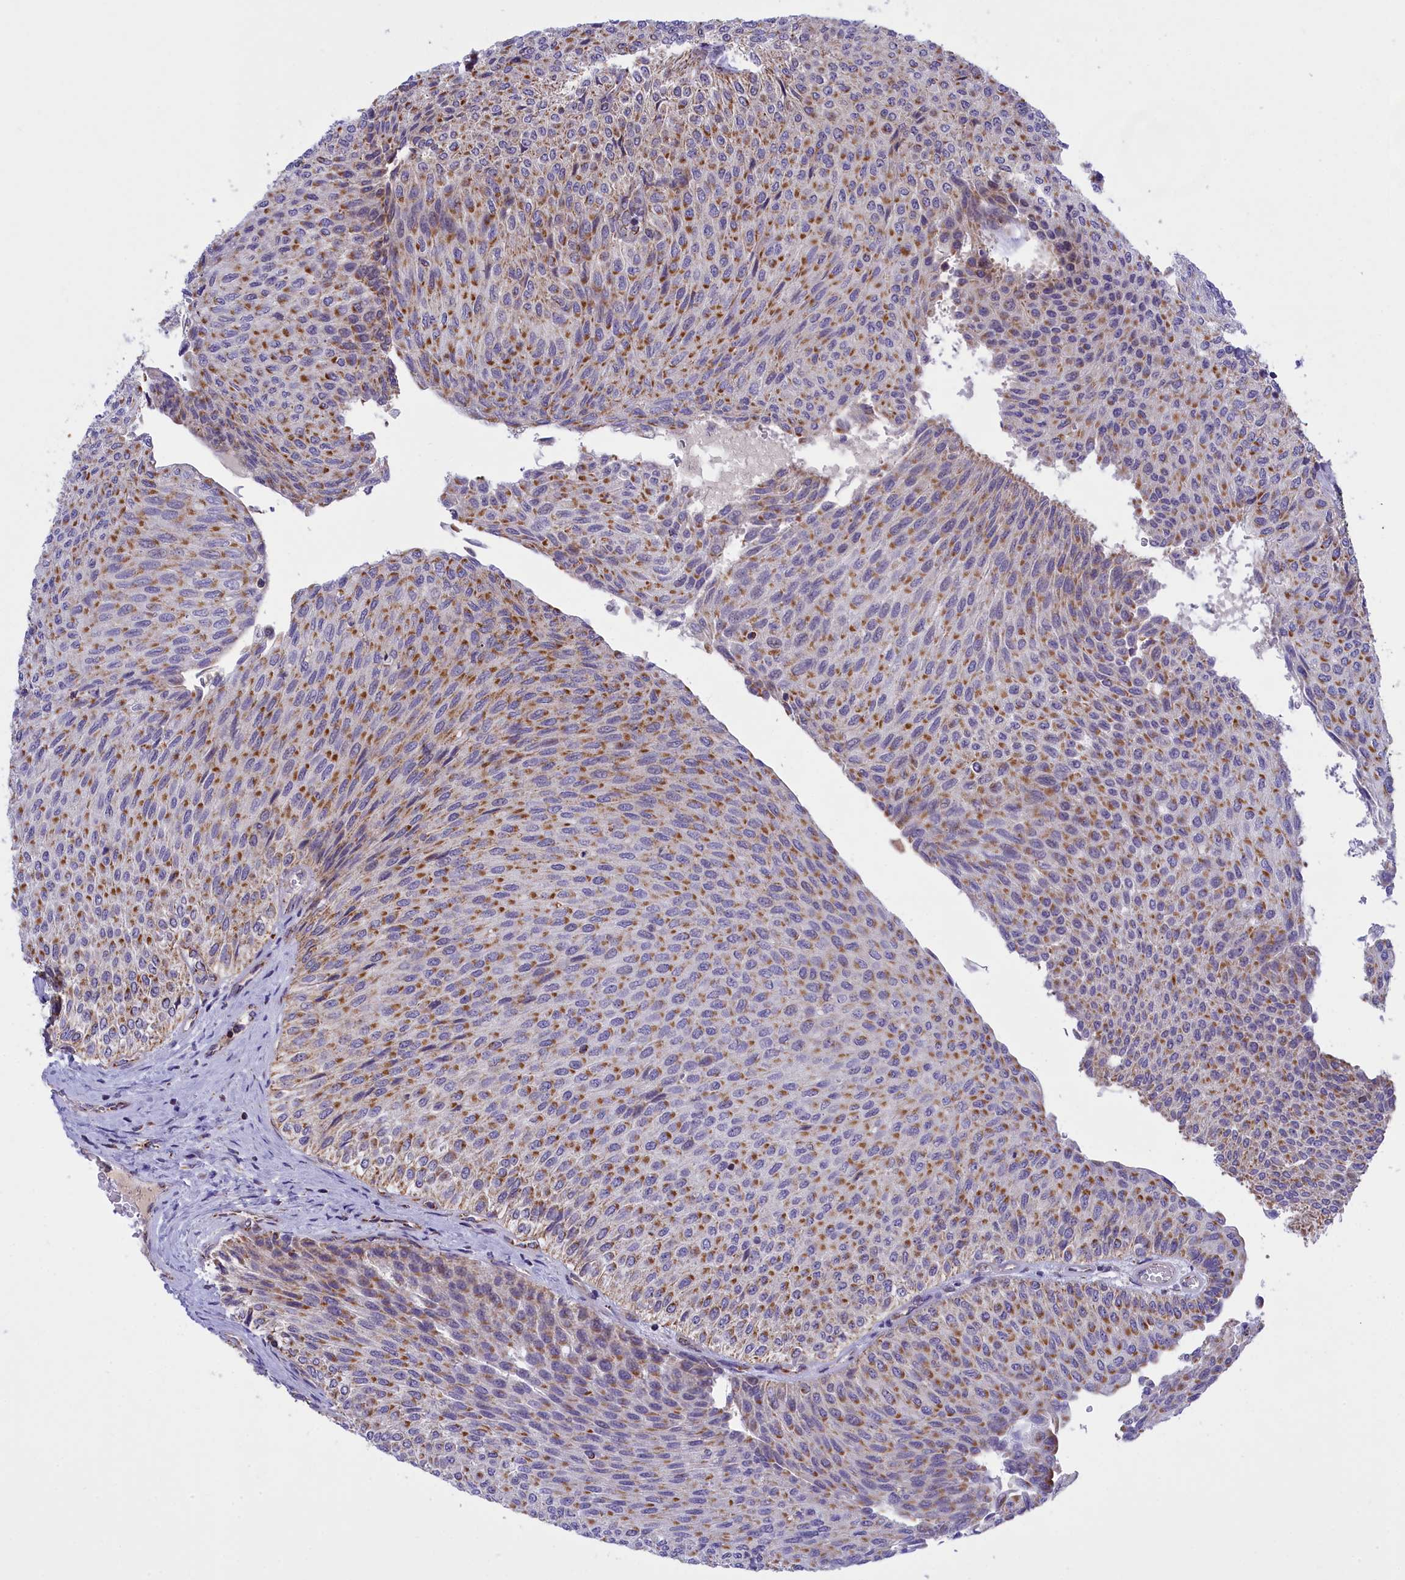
{"staining": {"intensity": "moderate", "quantity": ">75%", "location": "cytoplasmic/membranous"}, "tissue": "urothelial cancer", "cell_type": "Tumor cells", "image_type": "cancer", "snomed": [{"axis": "morphology", "description": "Urothelial carcinoma, Low grade"}, {"axis": "topography", "description": "Urinary bladder"}], "caption": "Immunohistochemistry of urothelial cancer demonstrates medium levels of moderate cytoplasmic/membranous staining in approximately >75% of tumor cells. (DAB (3,3'-diaminobenzidine) IHC with brightfield microscopy, high magnification).", "gene": "FAM149B1", "patient": {"sex": "male", "age": 78}}